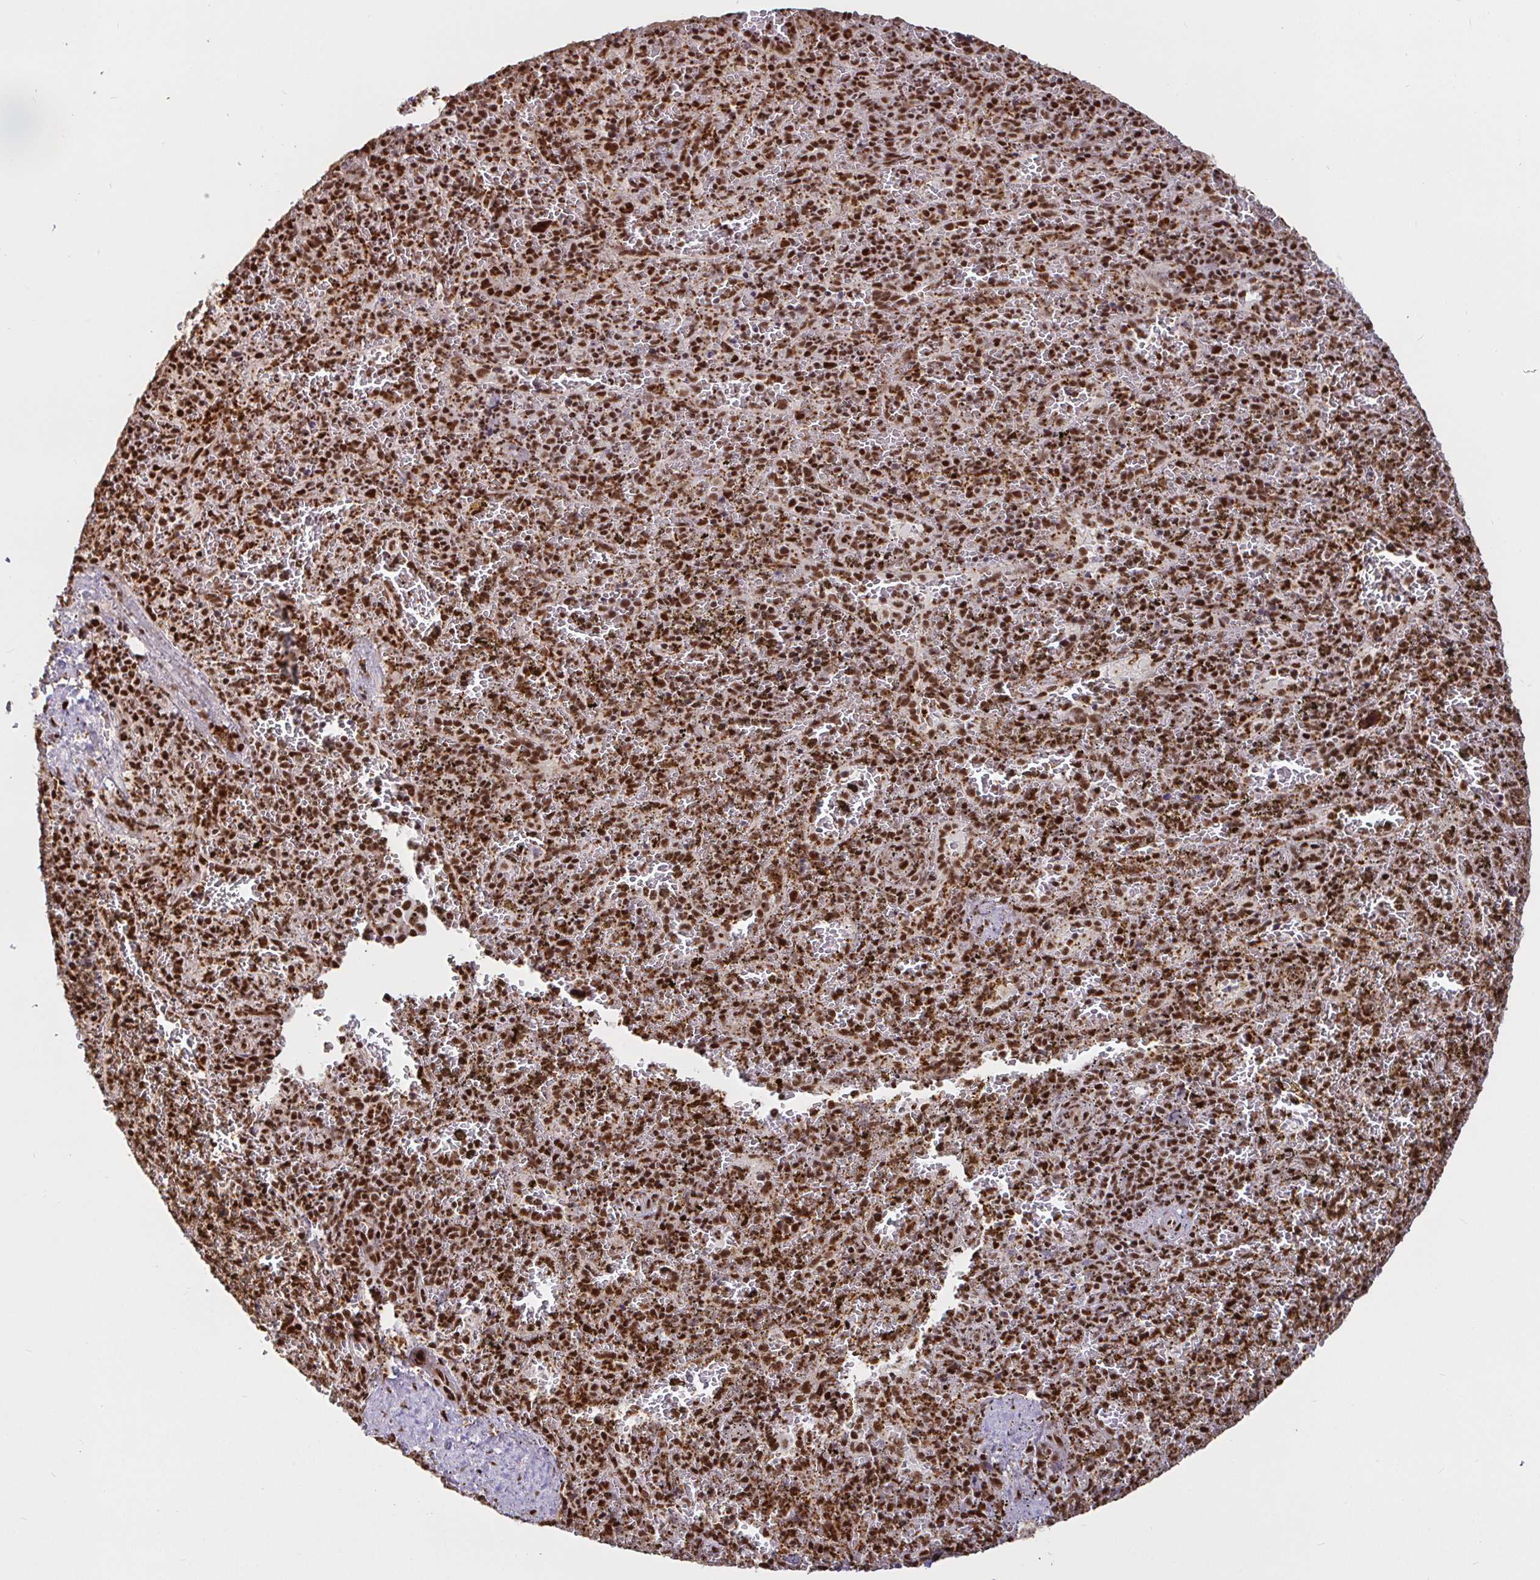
{"staining": {"intensity": "moderate", "quantity": ">75%", "location": "cytoplasmic/membranous,nuclear"}, "tissue": "spleen", "cell_type": "Cells in red pulp", "image_type": "normal", "snomed": [{"axis": "morphology", "description": "Normal tissue, NOS"}, {"axis": "topography", "description": "Spleen"}], "caption": "An immunohistochemistry image of normal tissue is shown. Protein staining in brown labels moderate cytoplasmic/membranous,nuclear positivity in spleen within cells in red pulp.", "gene": "SP3", "patient": {"sex": "female", "age": 50}}